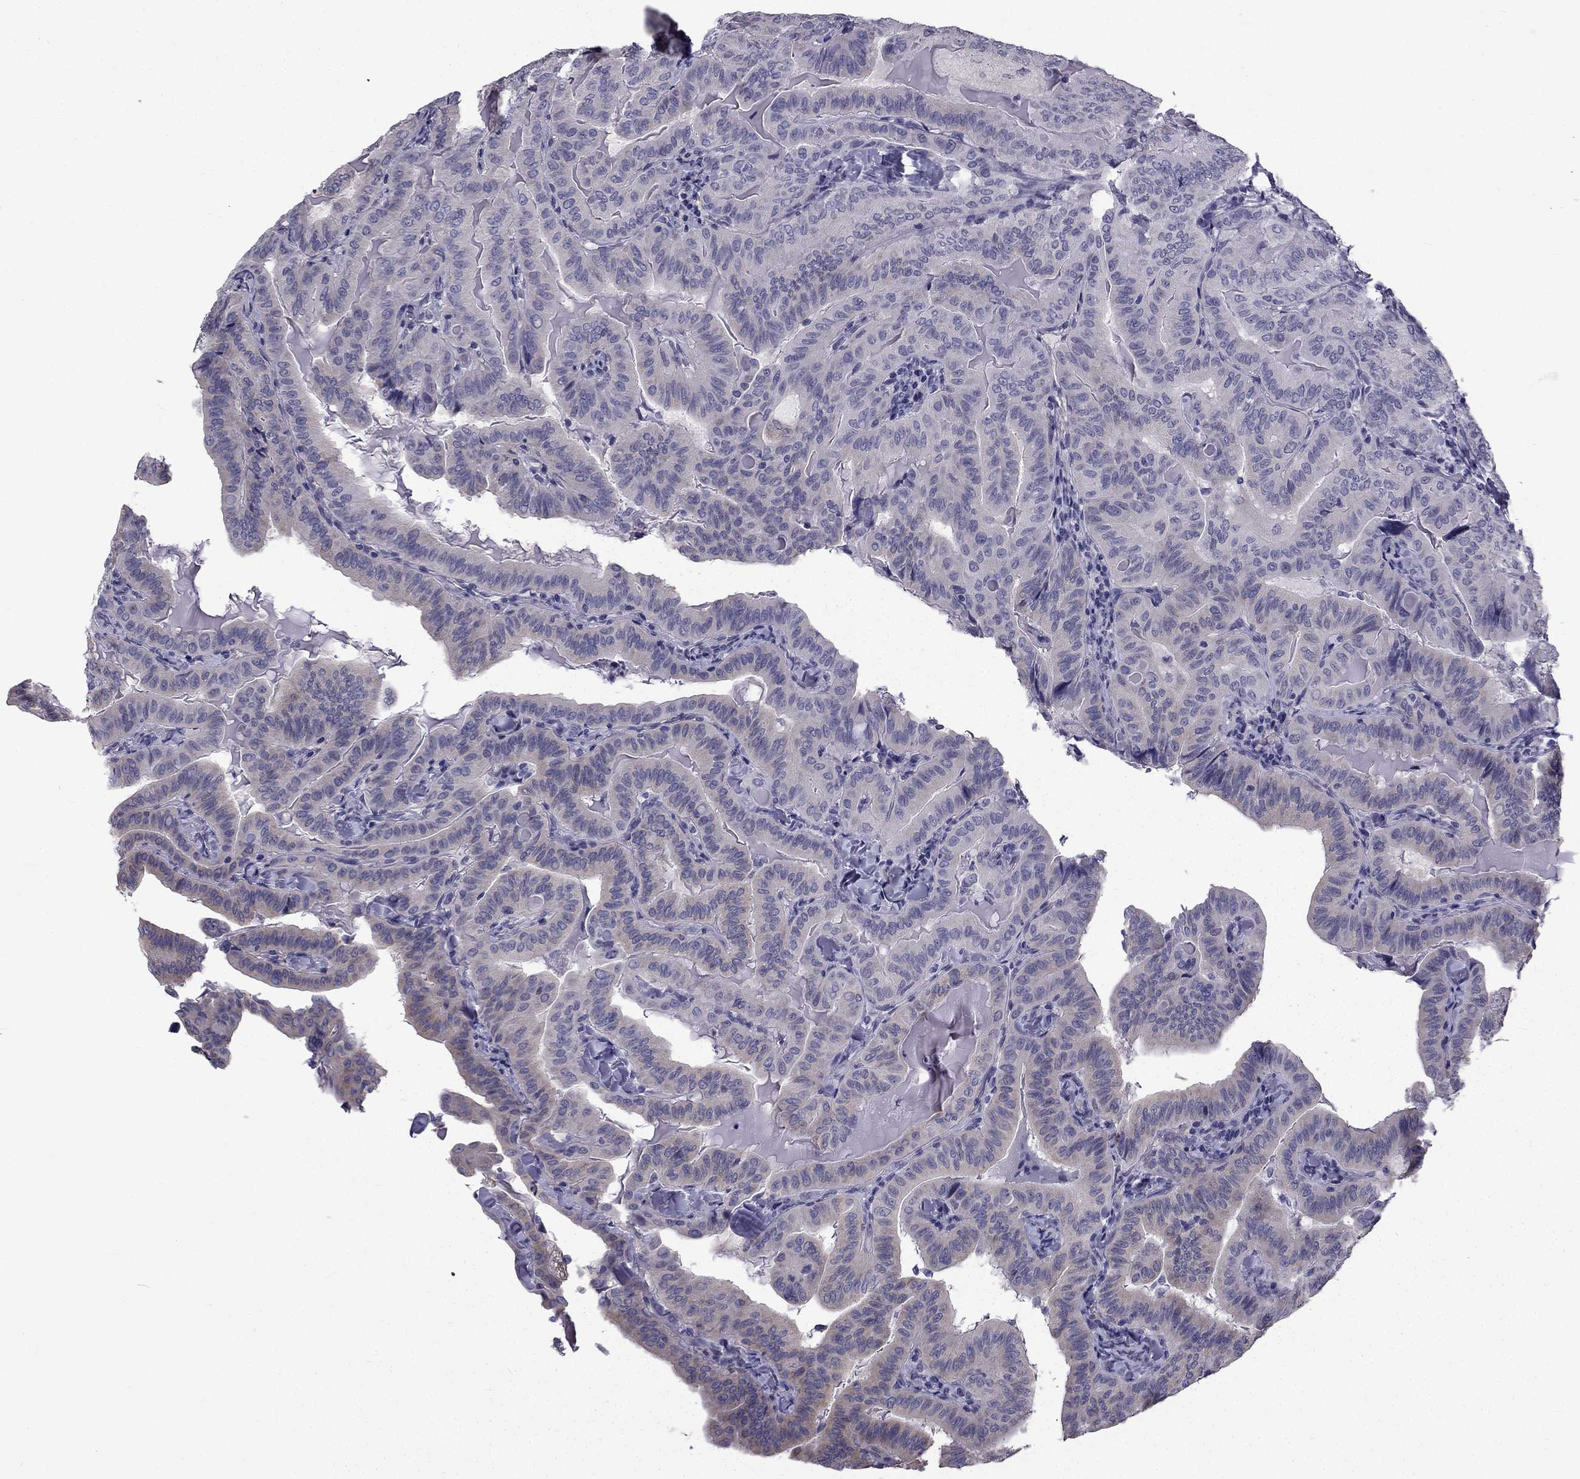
{"staining": {"intensity": "negative", "quantity": "none", "location": "none"}, "tissue": "thyroid cancer", "cell_type": "Tumor cells", "image_type": "cancer", "snomed": [{"axis": "morphology", "description": "Papillary adenocarcinoma, NOS"}, {"axis": "topography", "description": "Thyroid gland"}], "caption": "Immunohistochemistry (IHC) image of human thyroid cancer (papillary adenocarcinoma) stained for a protein (brown), which shows no expression in tumor cells.", "gene": "CCDC40", "patient": {"sex": "female", "age": 68}}